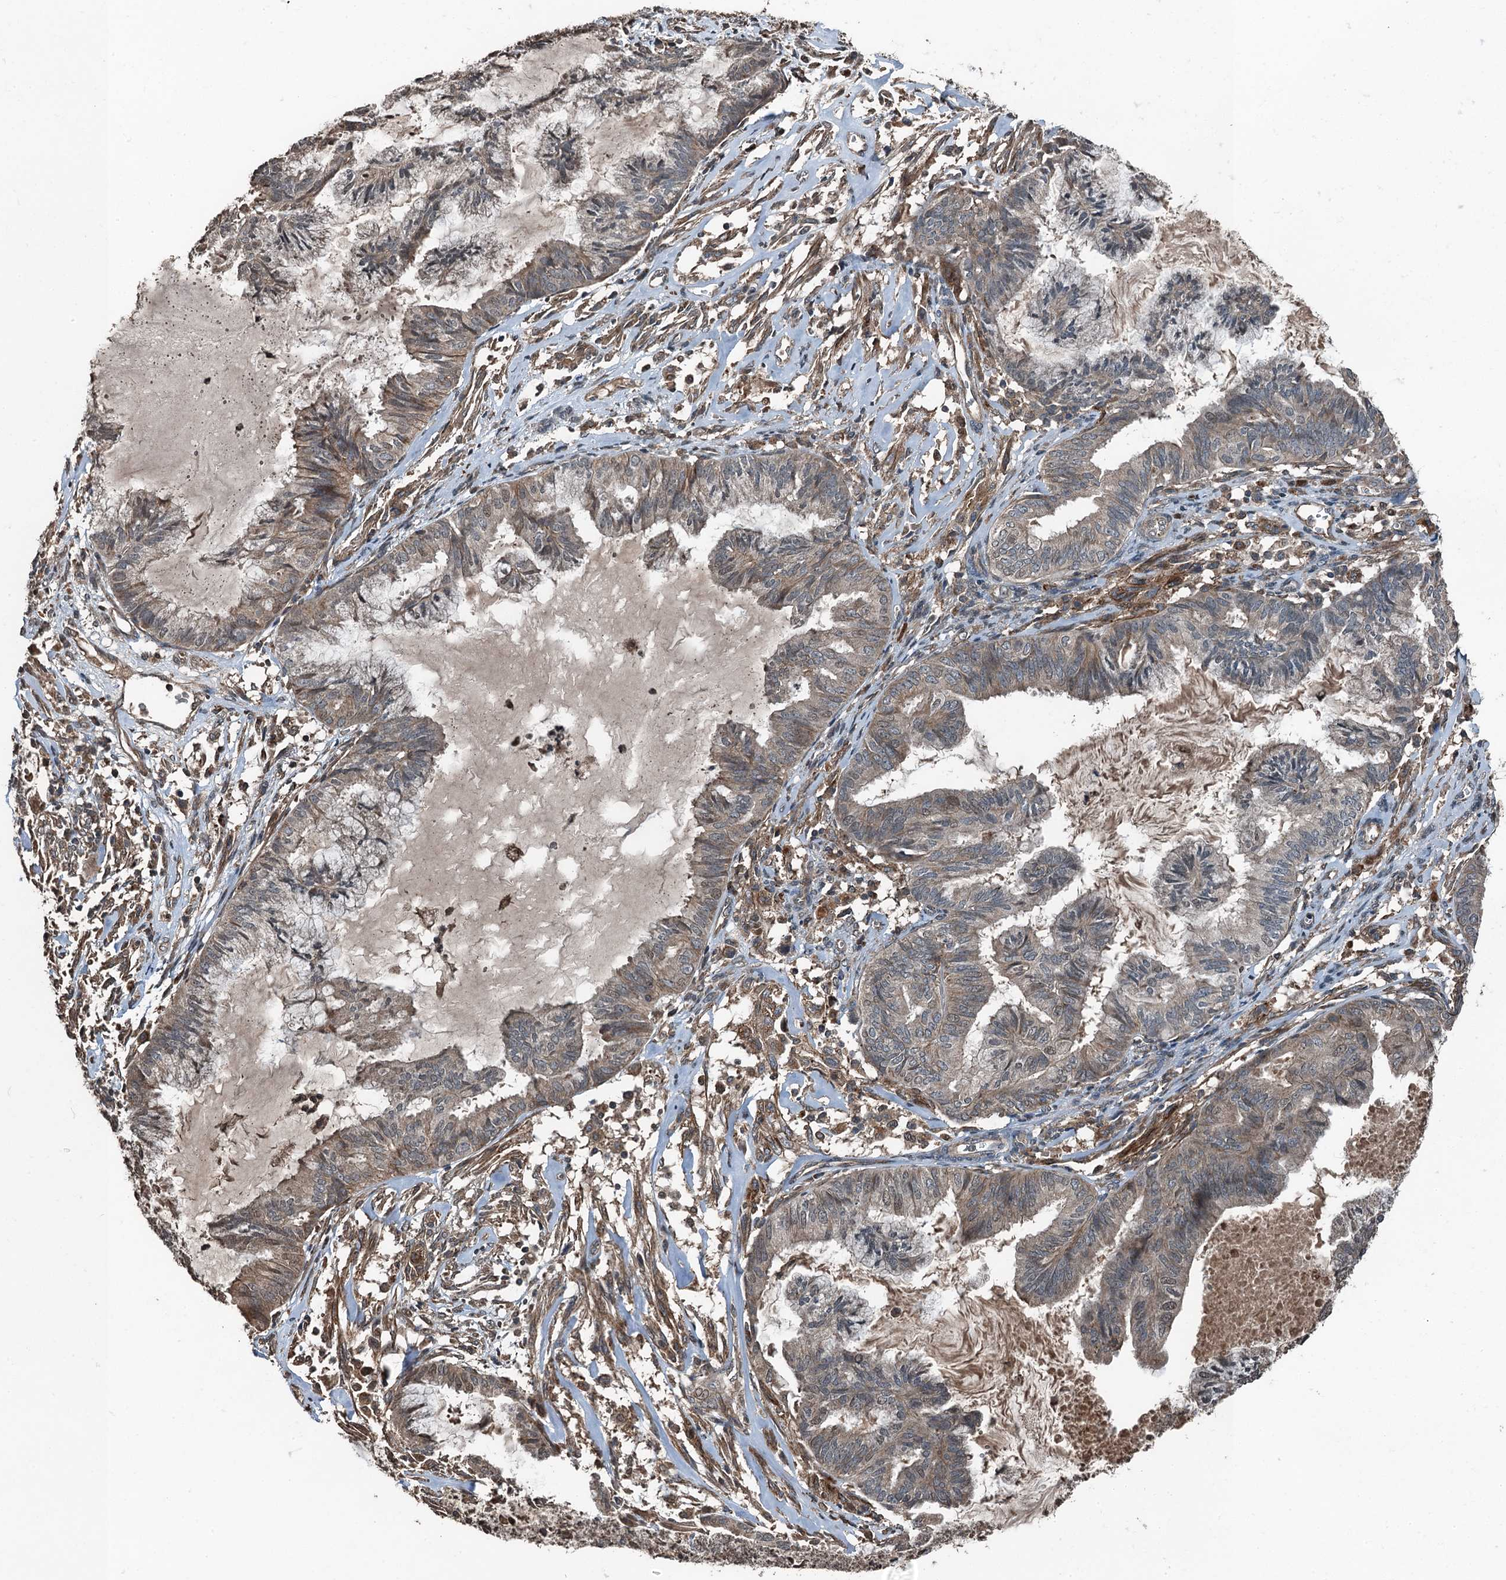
{"staining": {"intensity": "weak", "quantity": ">75%", "location": "cytoplasmic/membranous"}, "tissue": "endometrial cancer", "cell_type": "Tumor cells", "image_type": "cancer", "snomed": [{"axis": "morphology", "description": "Adenocarcinoma, NOS"}, {"axis": "topography", "description": "Endometrium"}], "caption": "A histopathology image showing weak cytoplasmic/membranous positivity in about >75% of tumor cells in endometrial cancer (adenocarcinoma), as visualized by brown immunohistochemical staining.", "gene": "TCTN1", "patient": {"sex": "female", "age": 86}}